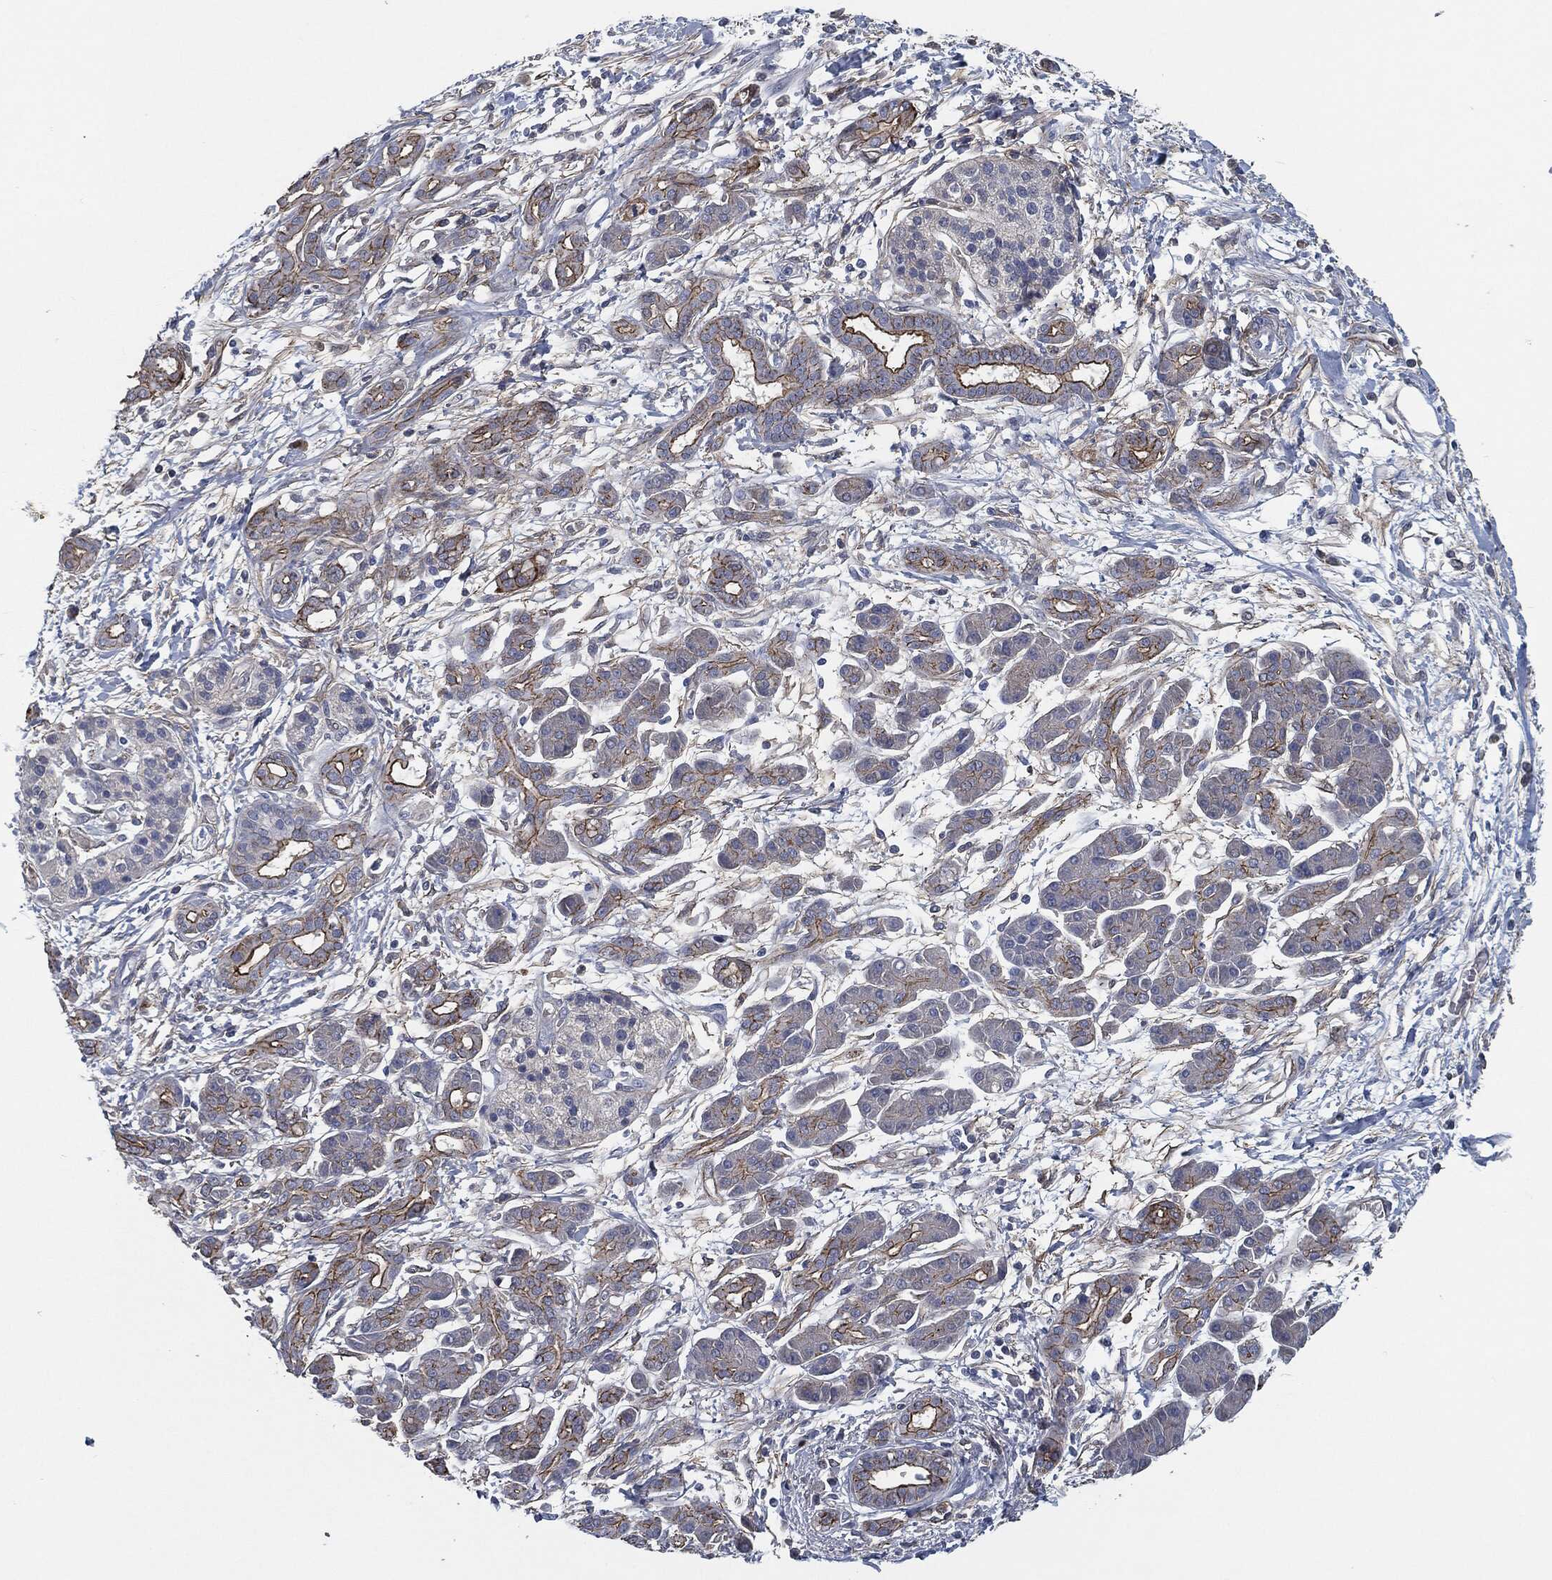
{"staining": {"intensity": "strong", "quantity": "25%-75%", "location": "cytoplasmic/membranous"}, "tissue": "pancreatic cancer", "cell_type": "Tumor cells", "image_type": "cancer", "snomed": [{"axis": "morphology", "description": "Adenocarcinoma, NOS"}, {"axis": "topography", "description": "Pancreas"}], "caption": "Immunohistochemistry image of human adenocarcinoma (pancreatic) stained for a protein (brown), which displays high levels of strong cytoplasmic/membranous expression in about 25%-75% of tumor cells.", "gene": "SVIL", "patient": {"sex": "male", "age": 72}}